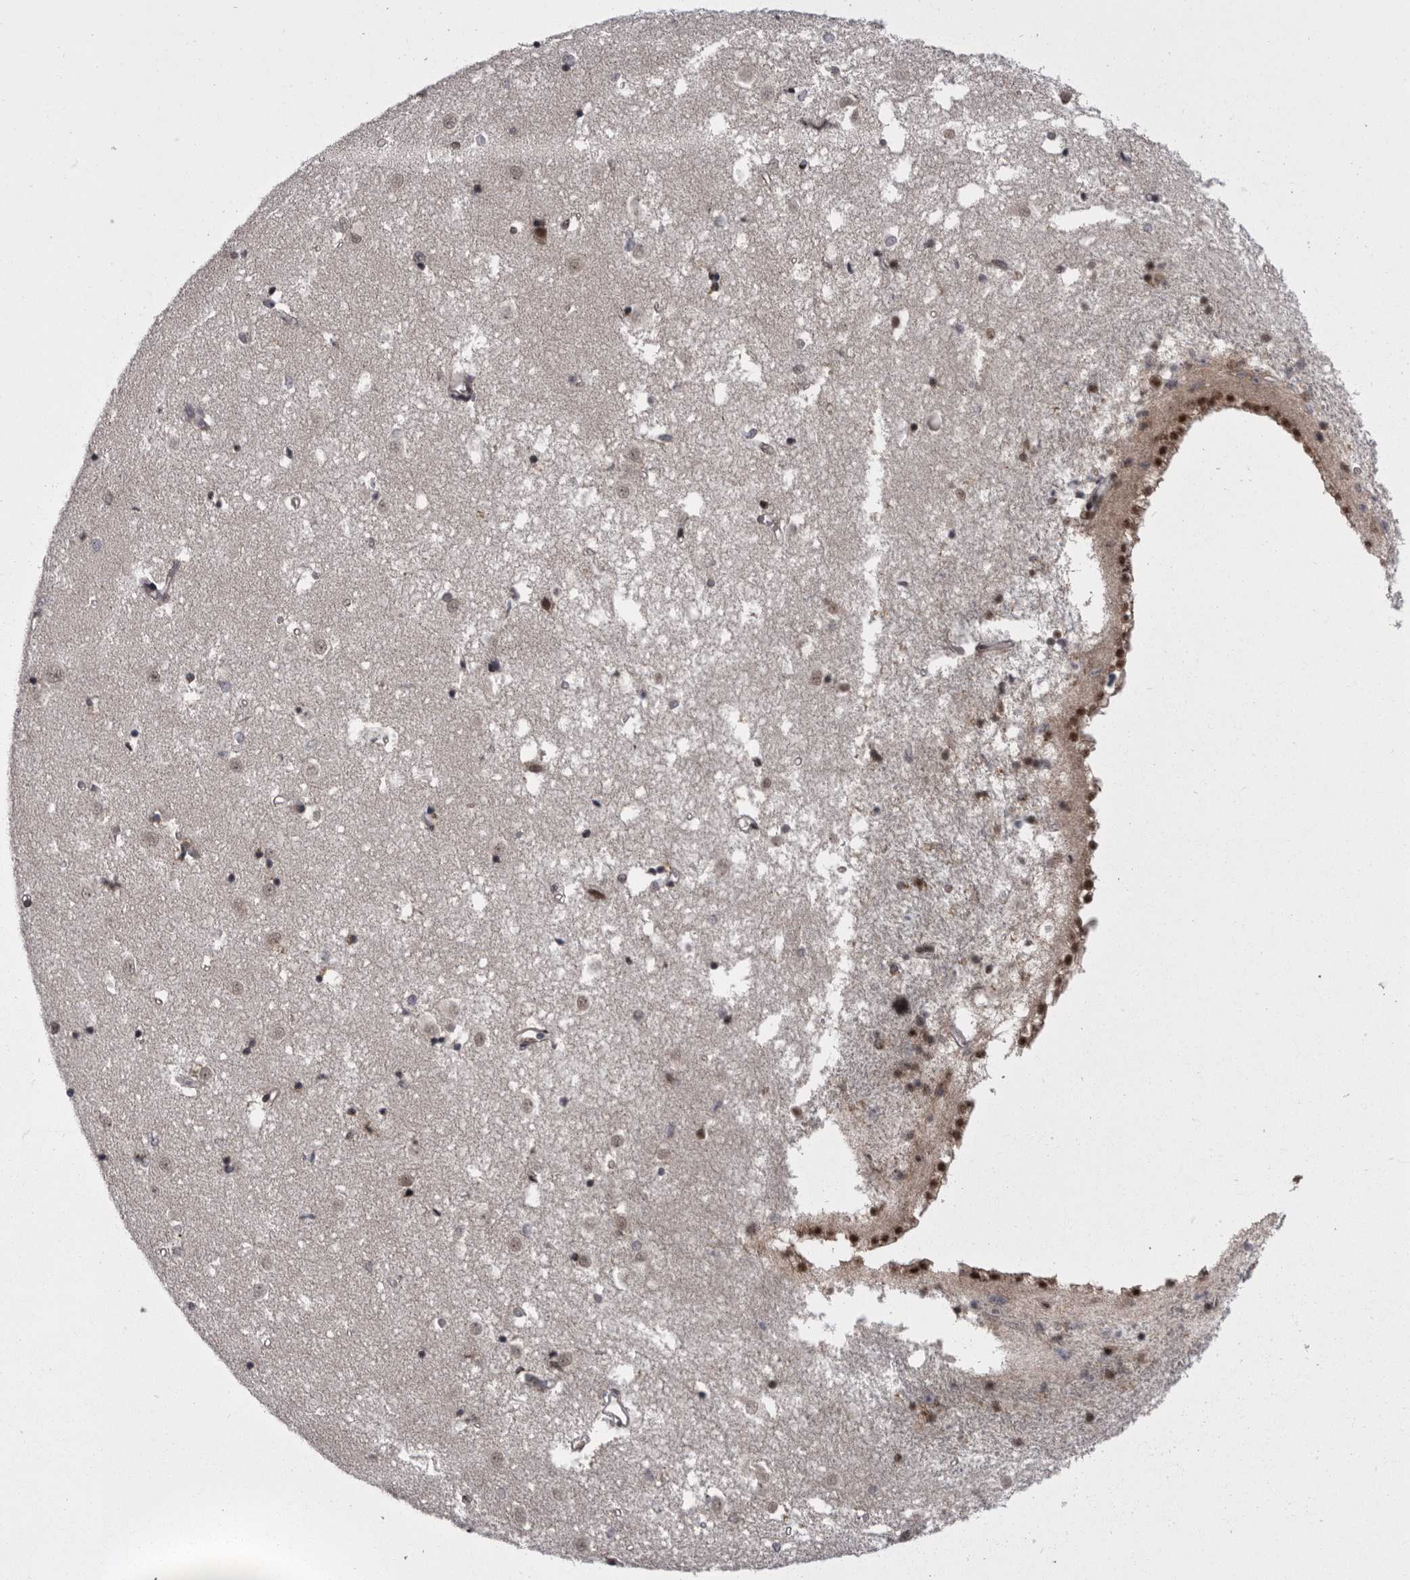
{"staining": {"intensity": "moderate", "quantity": "25%-75%", "location": "nuclear"}, "tissue": "caudate", "cell_type": "Glial cells", "image_type": "normal", "snomed": [{"axis": "morphology", "description": "Normal tissue, NOS"}, {"axis": "topography", "description": "Lateral ventricle wall"}], "caption": "Brown immunohistochemical staining in benign human caudate displays moderate nuclear positivity in approximately 25%-75% of glial cells.", "gene": "MEPCE", "patient": {"sex": "male", "age": 45}}